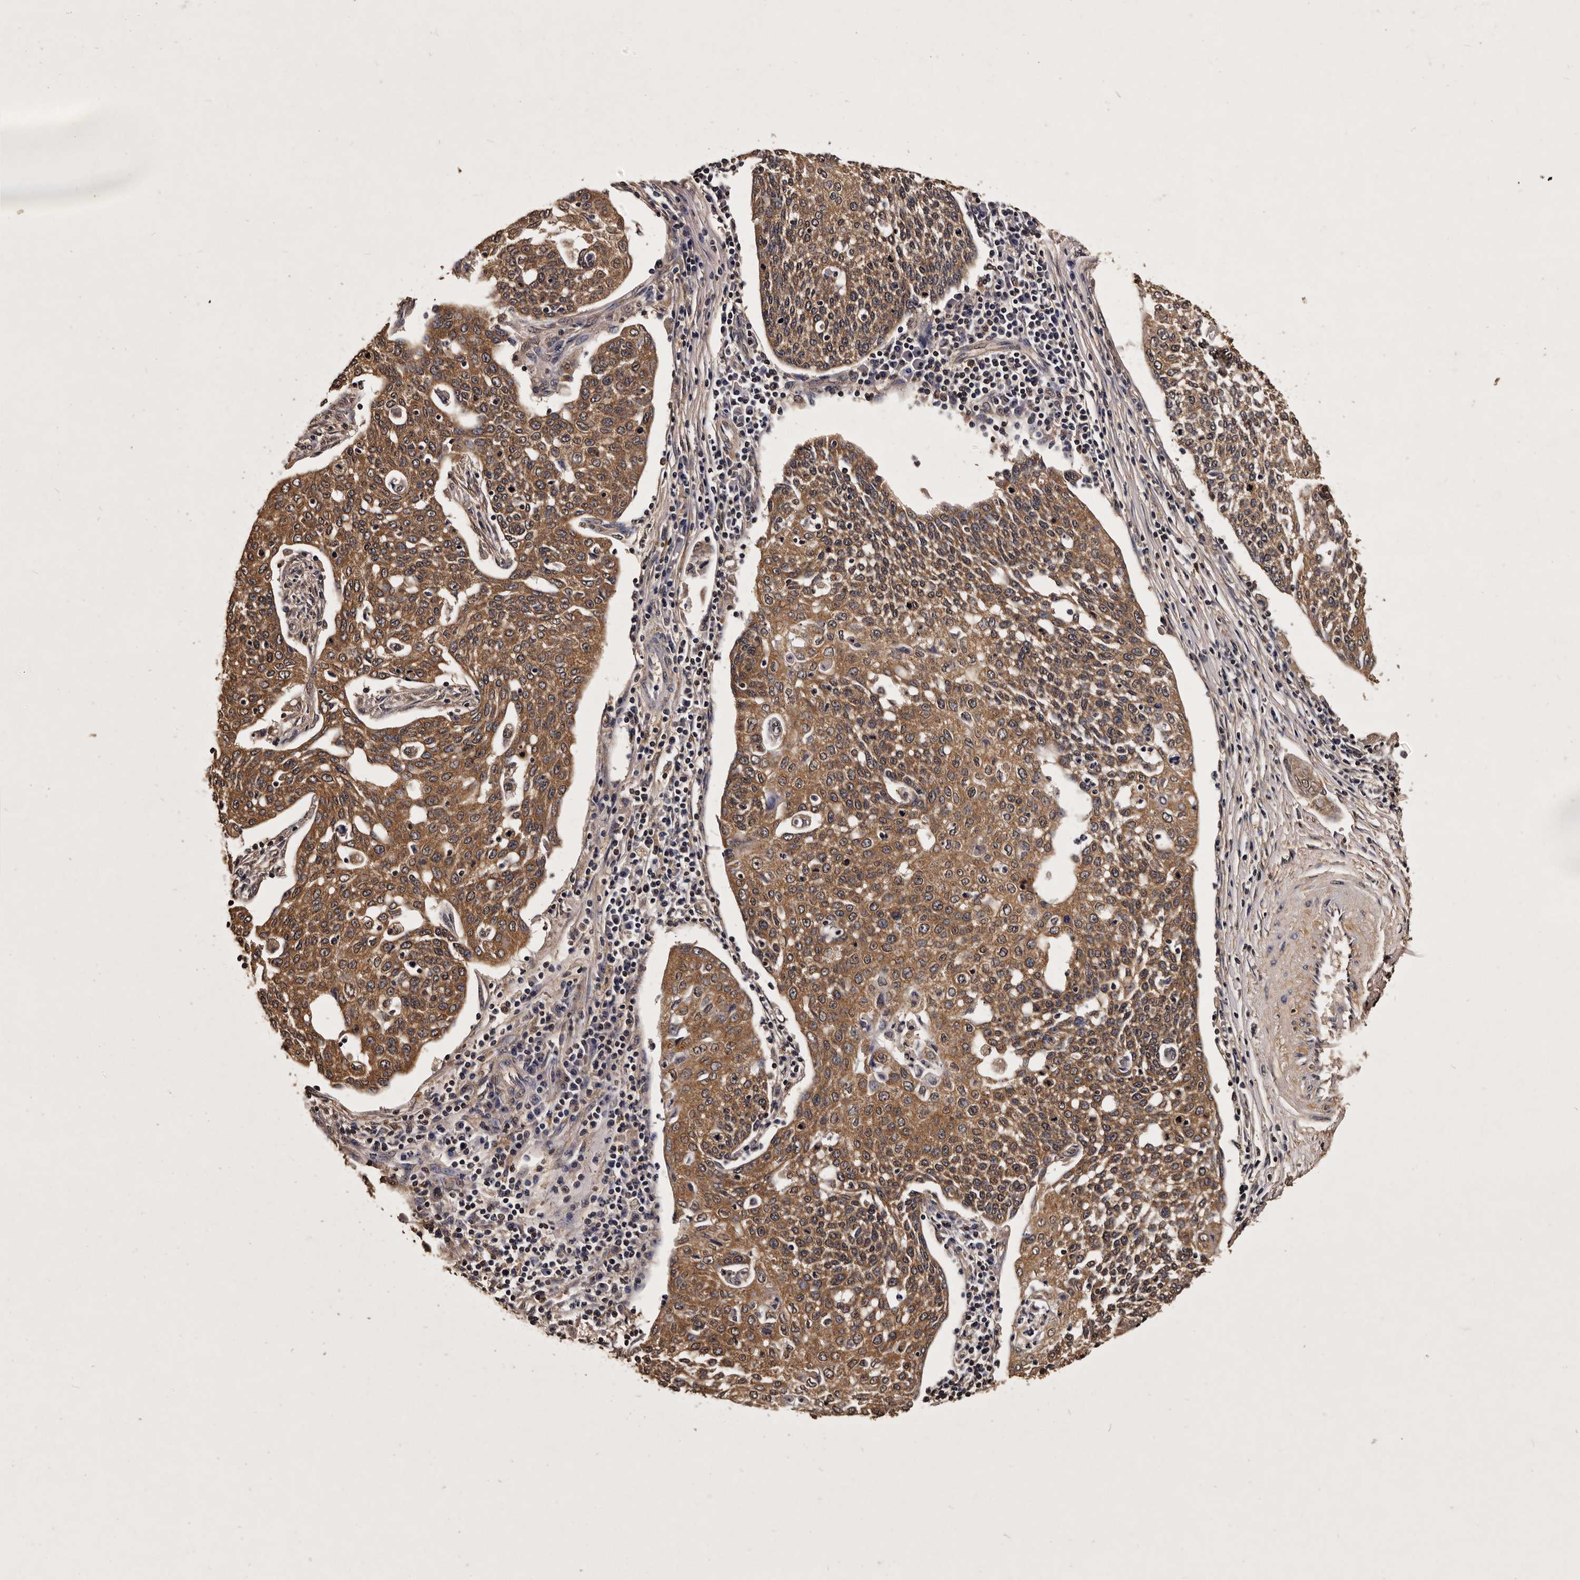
{"staining": {"intensity": "moderate", "quantity": ">75%", "location": "cytoplasmic/membranous"}, "tissue": "cervical cancer", "cell_type": "Tumor cells", "image_type": "cancer", "snomed": [{"axis": "morphology", "description": "Squamous cell carcinoma, NOS"}, {"axis": "topography", "description": "Cervix"}], "caption": "The photomicrograph exhibits a brown stain indicating the presence of a protein in the cytoplasmic/membranous of tumor cells in cervical squamous cell carcinoma.", "gene": "PARS2", "patient": {"sex": "female", "age": 34}}